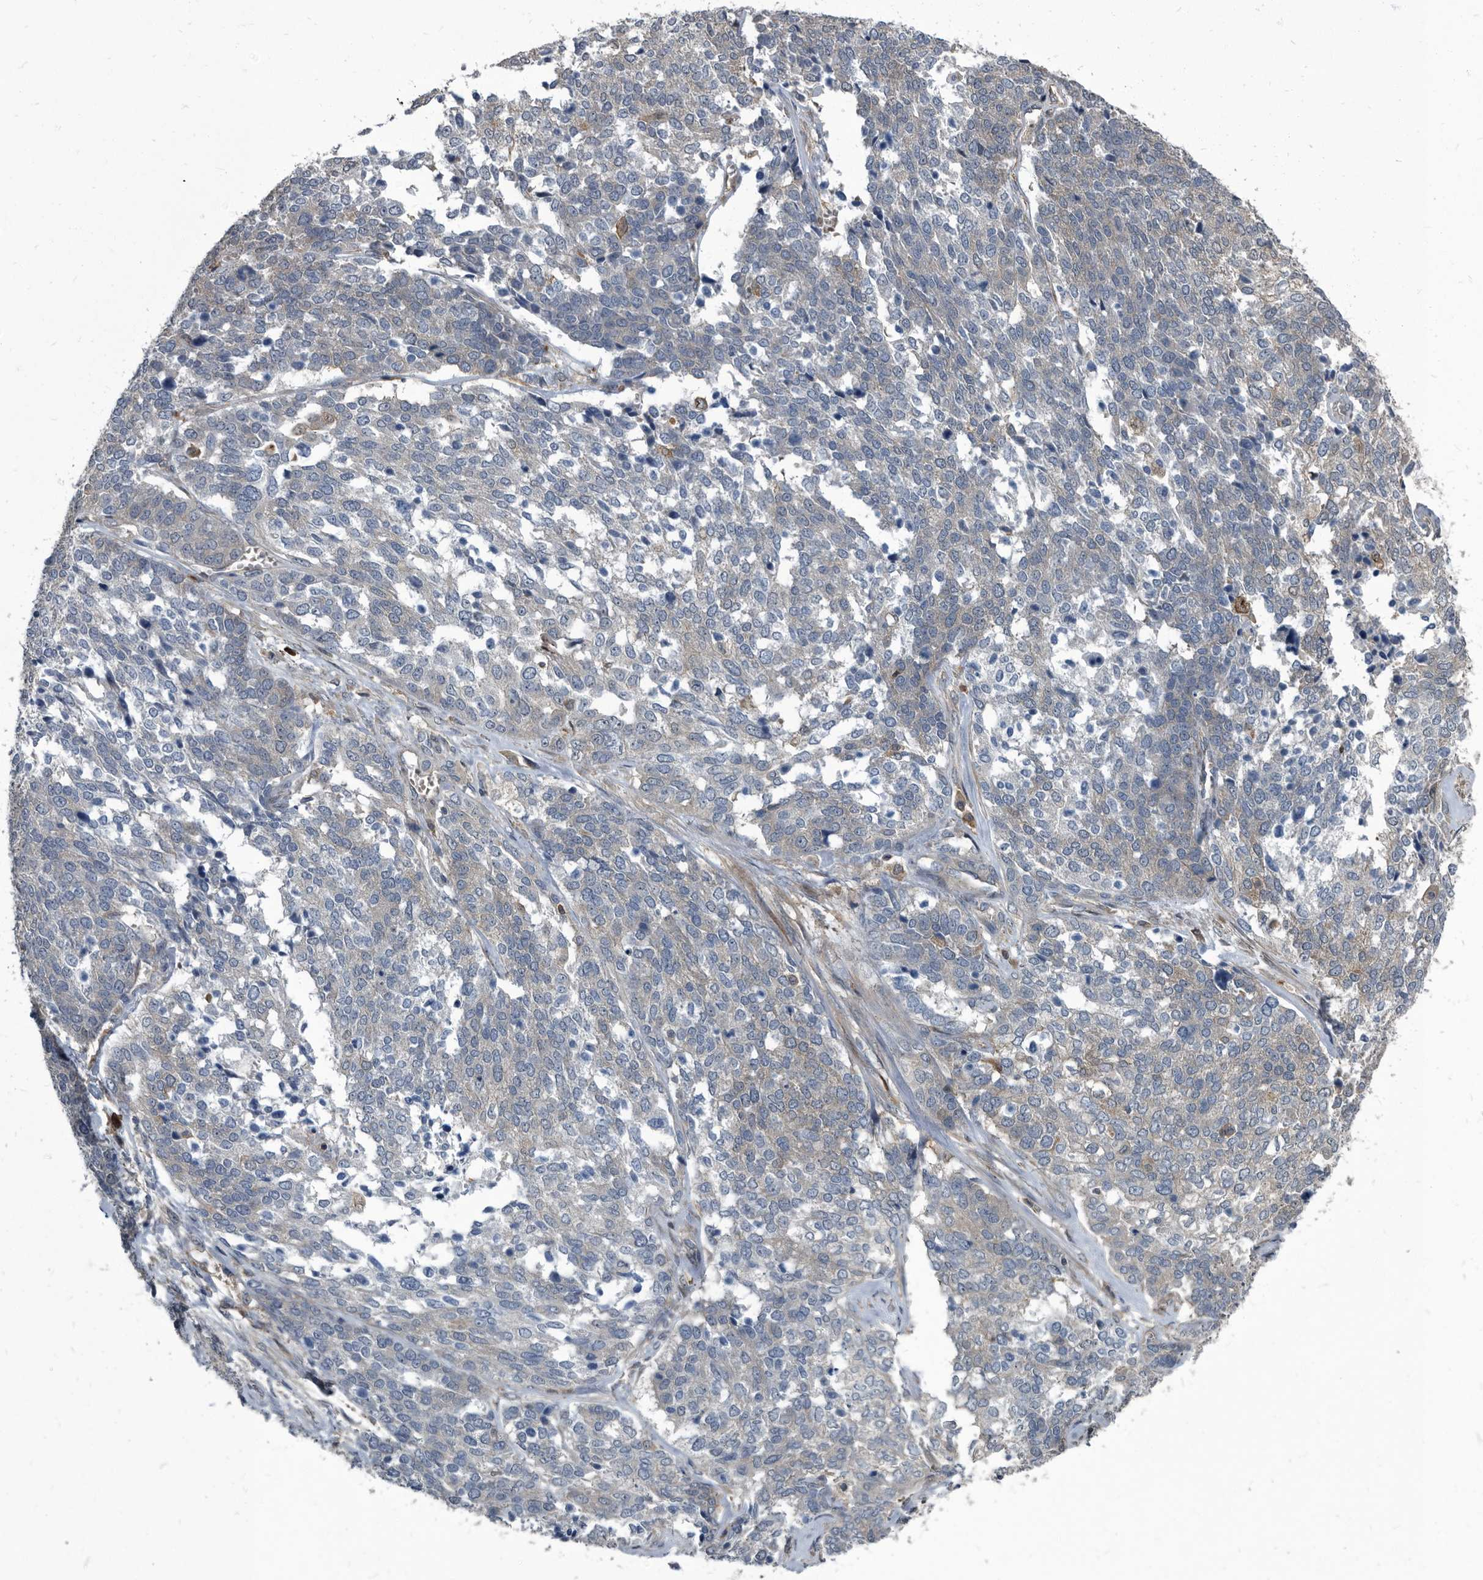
{"staining": {"intensity": "weak", "quantity": "<25%", "location": "cytoplasmic/membranous"}, "tissue": "ovarian cancer", "cell_type": "Tumor cells", "image_type": "cancer", "snomed": [{"axis": "morphology", "description": "Cystadenocarcinoma, serous, NOS"}, {"axis": "topography", "description": "Ovary"}], "caption": "This is an immunohistochemistry (IHC) histopathology image of ovarian serous cystadenocarcinoma. There is no positivity in tumor cells.", "gene": "CDV3", "patient": {"sex": "female", "age": 44}}